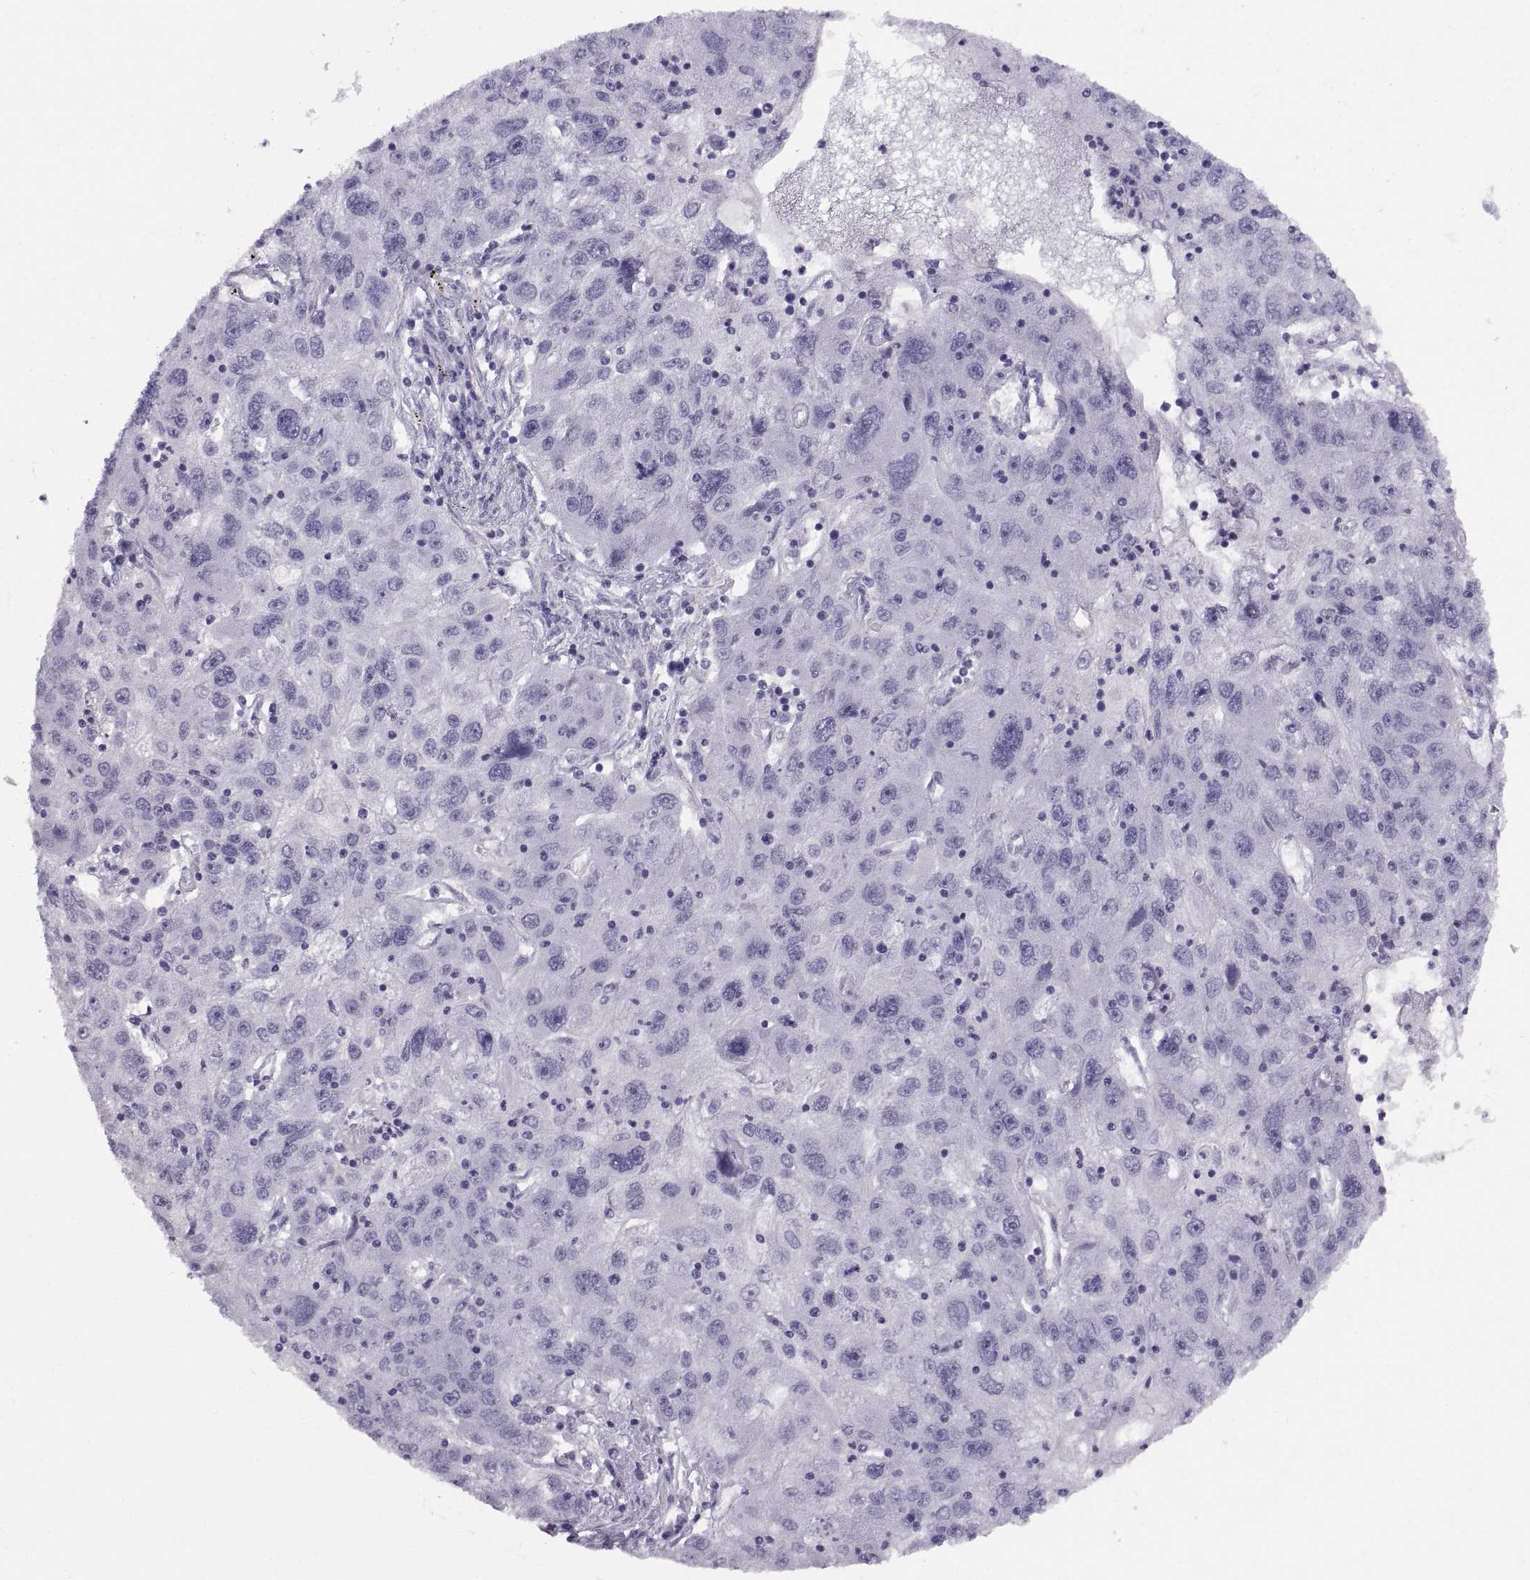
{"staining": {"intensity": "negative", "quantity": "none", "location": "none"}, "tissue": "stomach cancer", "cell_type": "Tumor cells", "image_type": "cancer", "snomed": [{"axis": "morphology", "description": "Adenocarcinoma, NOS"}, {"axis": "topography", "description": "Stomach"}], "caption": "IHC photomicrograph of stomach cancer stained for a protein (brown), which exhibits no expression in tumor cells.", "gene": "PAX2", "patient": {"sex": "male", "age": 56}}